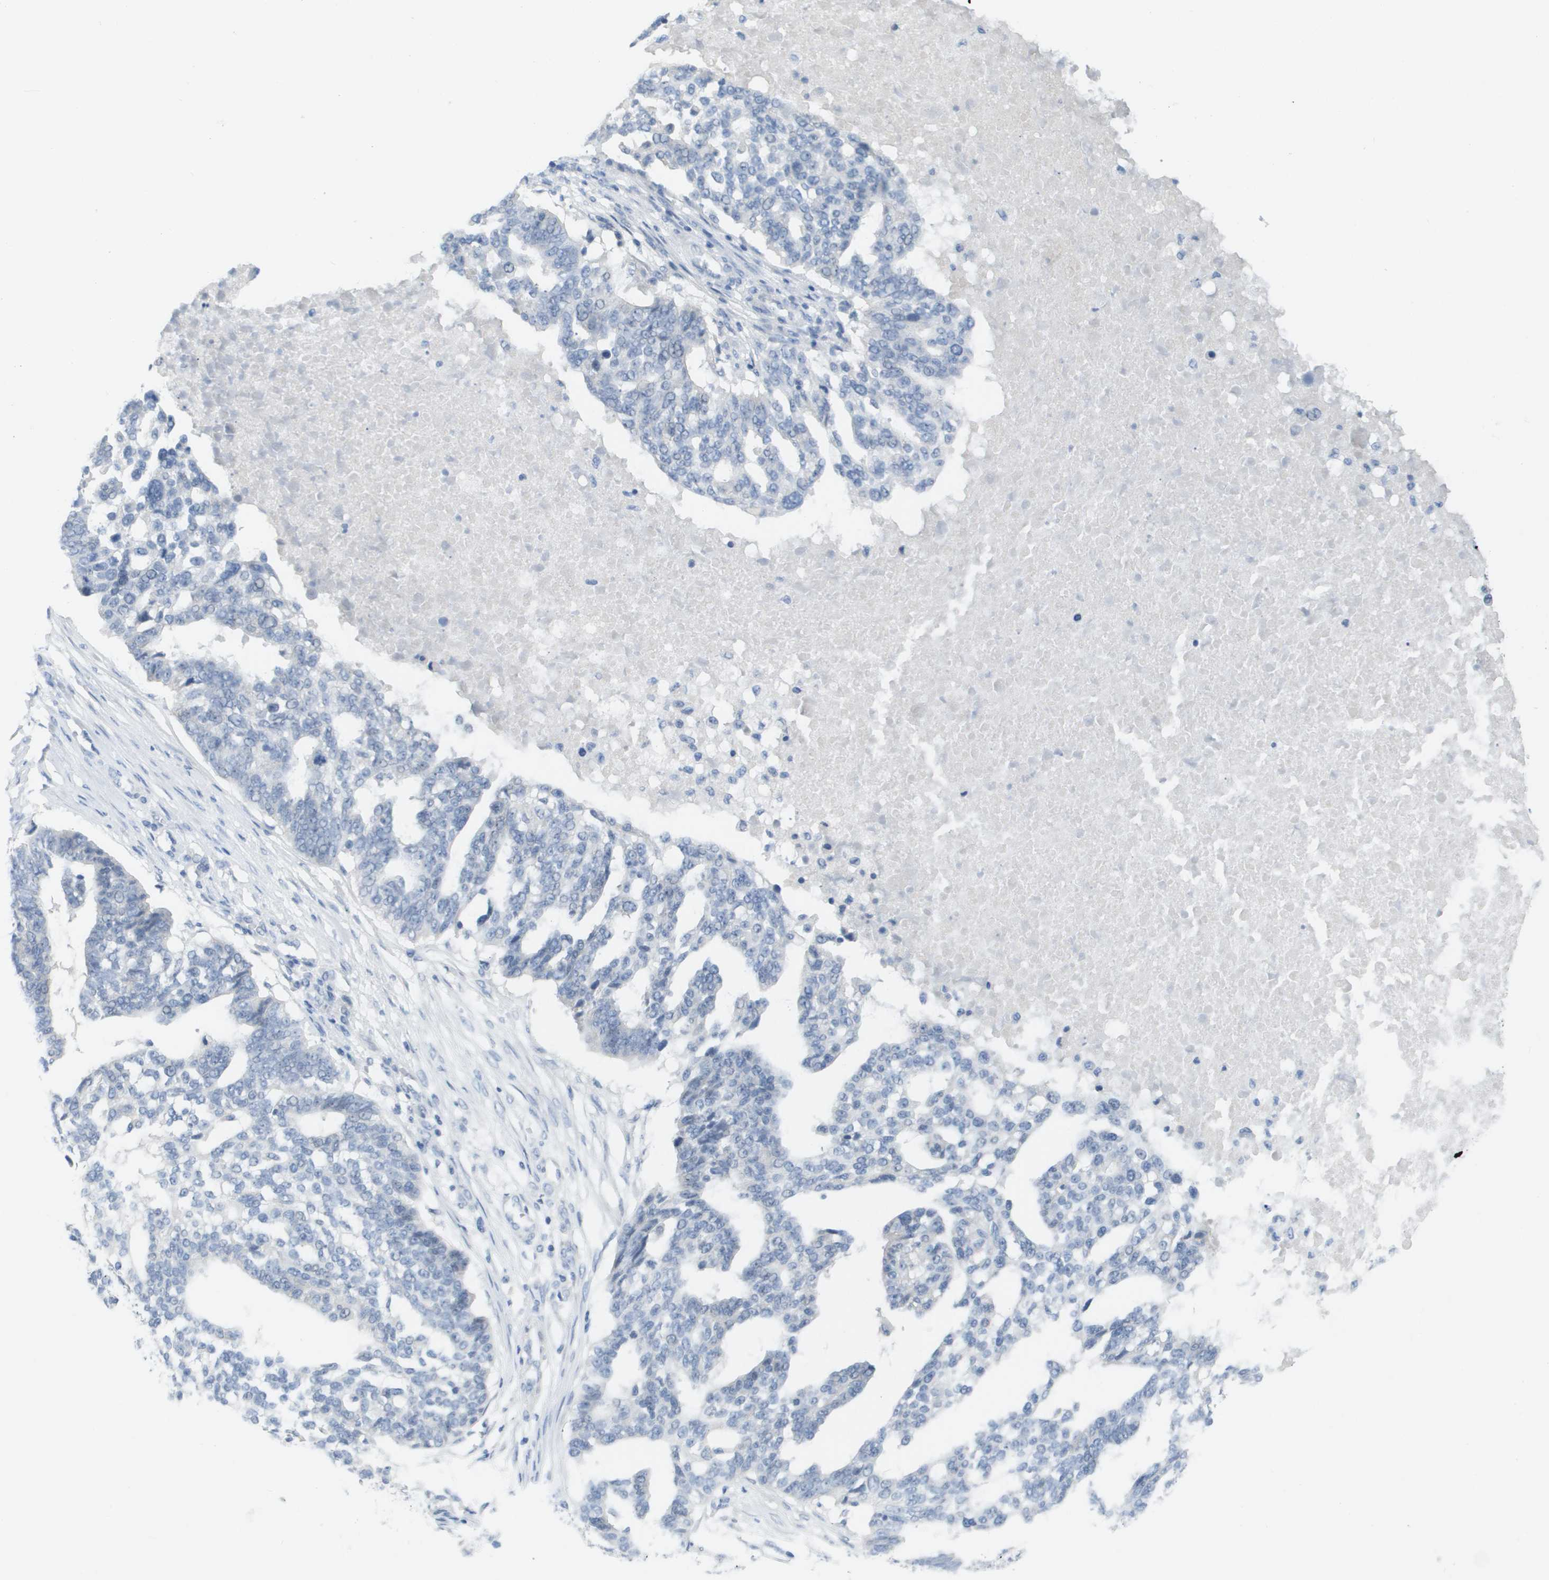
{"staining": {"intensity": "negative", "quantity": "none", "location": "none"}, "tissue": "ovarian cancer", "cell_type": "Tumor cells", "image_type": "cancer", "snomed": [{"axis": "morphology", "description": "Cystadenocarcinoma, serous, NOS"}, {"axis": "topography", "description": "Ovary"}], "caption": "DAB immunohistochemical staining of ovarian serous cystadenocarcinoma reveals no significant positivity in tumor cells.", "gene": "PDE4A", "patient": {"sex": "female", "age": 59}}